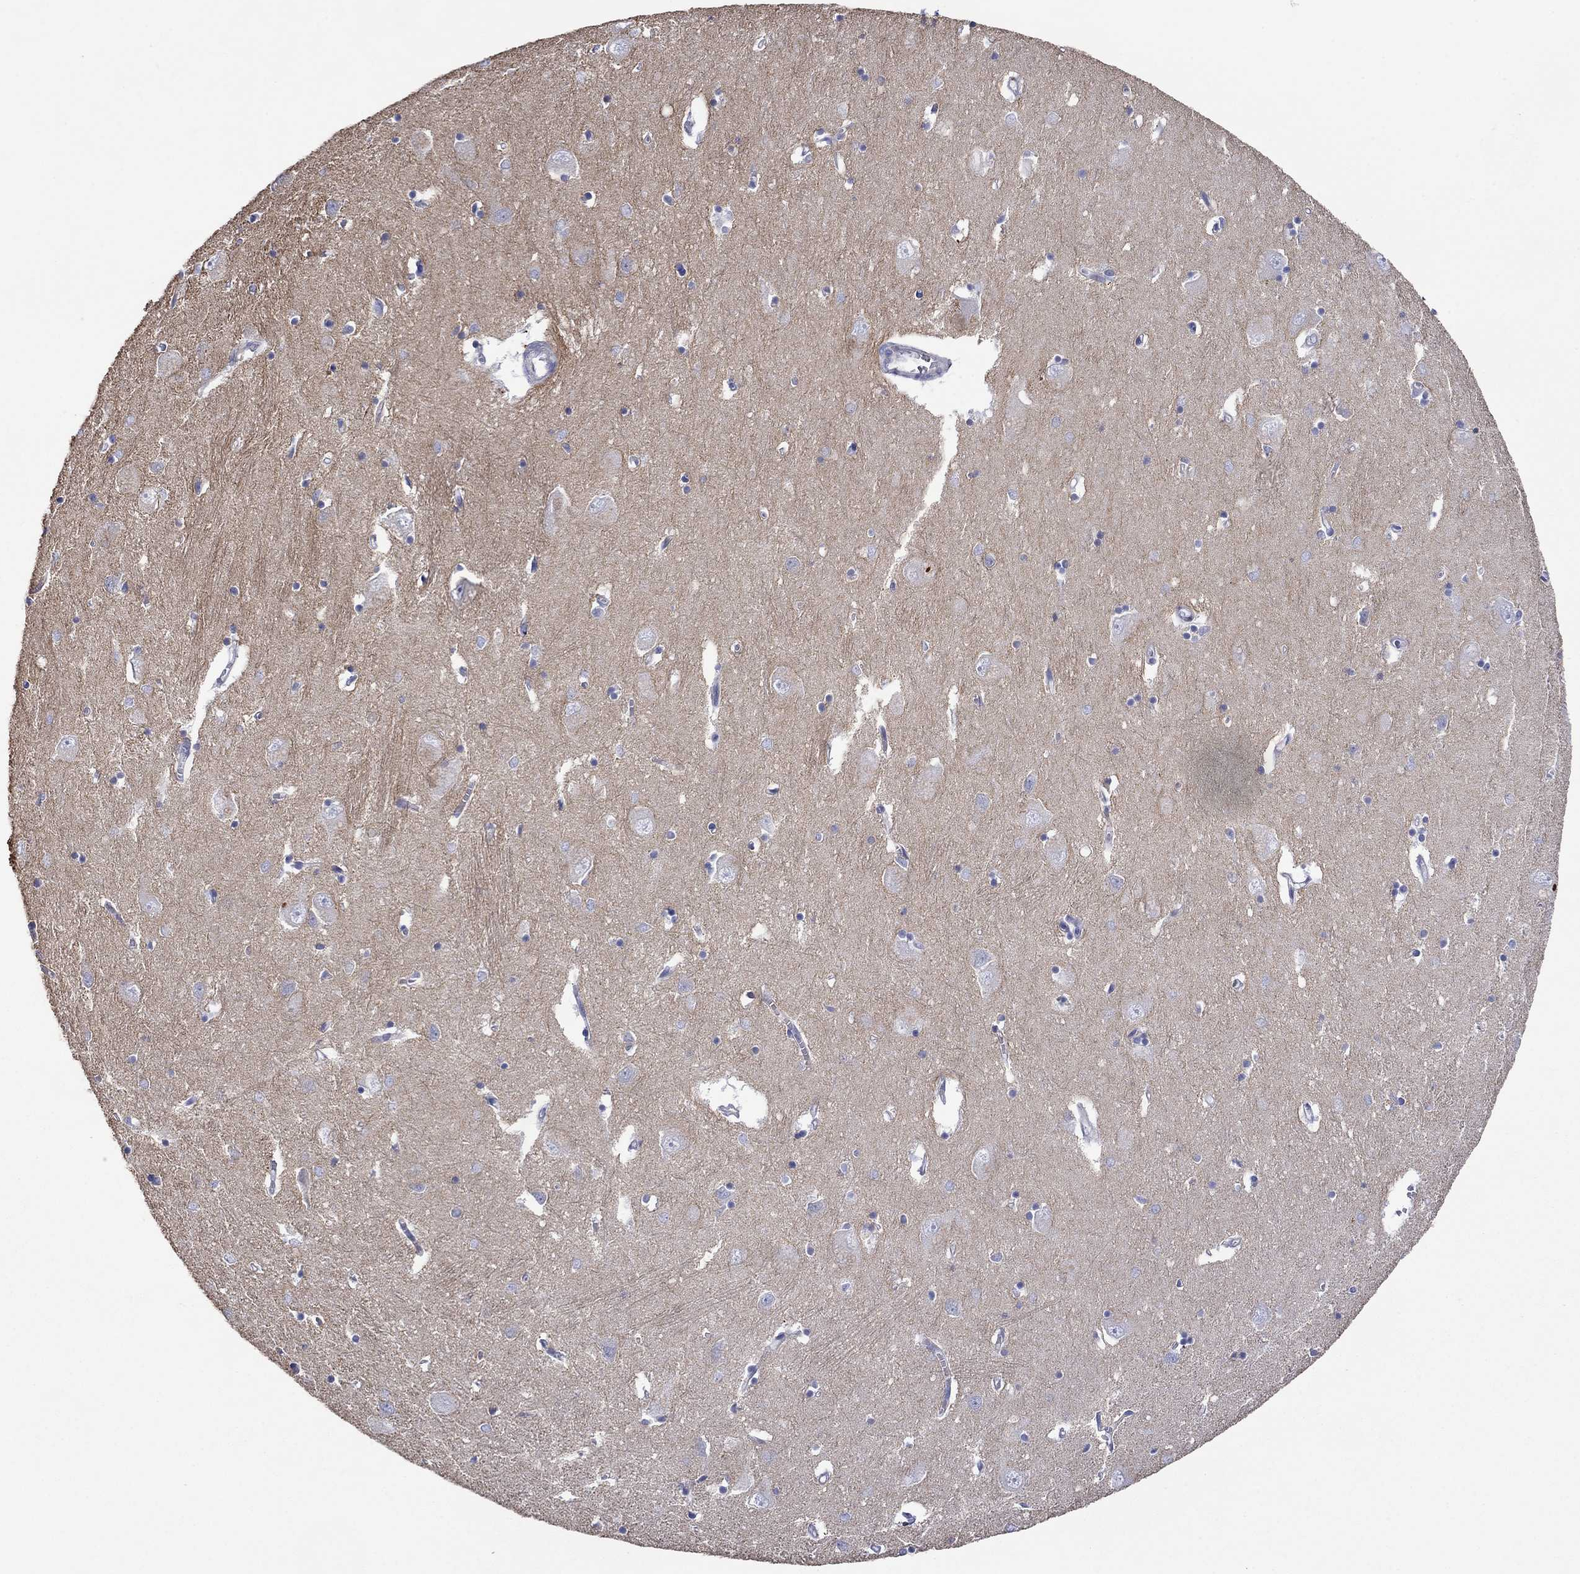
{"staining": {"intensity": "negative", "quantity": "none", "location": "none"}, "tissue": "caudate", "cell_type": "Glial cells", "image_type": "normal", "snomed": [{"axis": "morphology", "description": "Normal tissue, NOS"}, {"axis": "topography", "description": "Lateral ventricle wall"}], "caption": "This is an immunohistochemistry (IHC) histopathology image of benign caudate. There is no staining in glial cells.", "gene": "TPRN", "patient": {"sex": "male", "age": 54}}